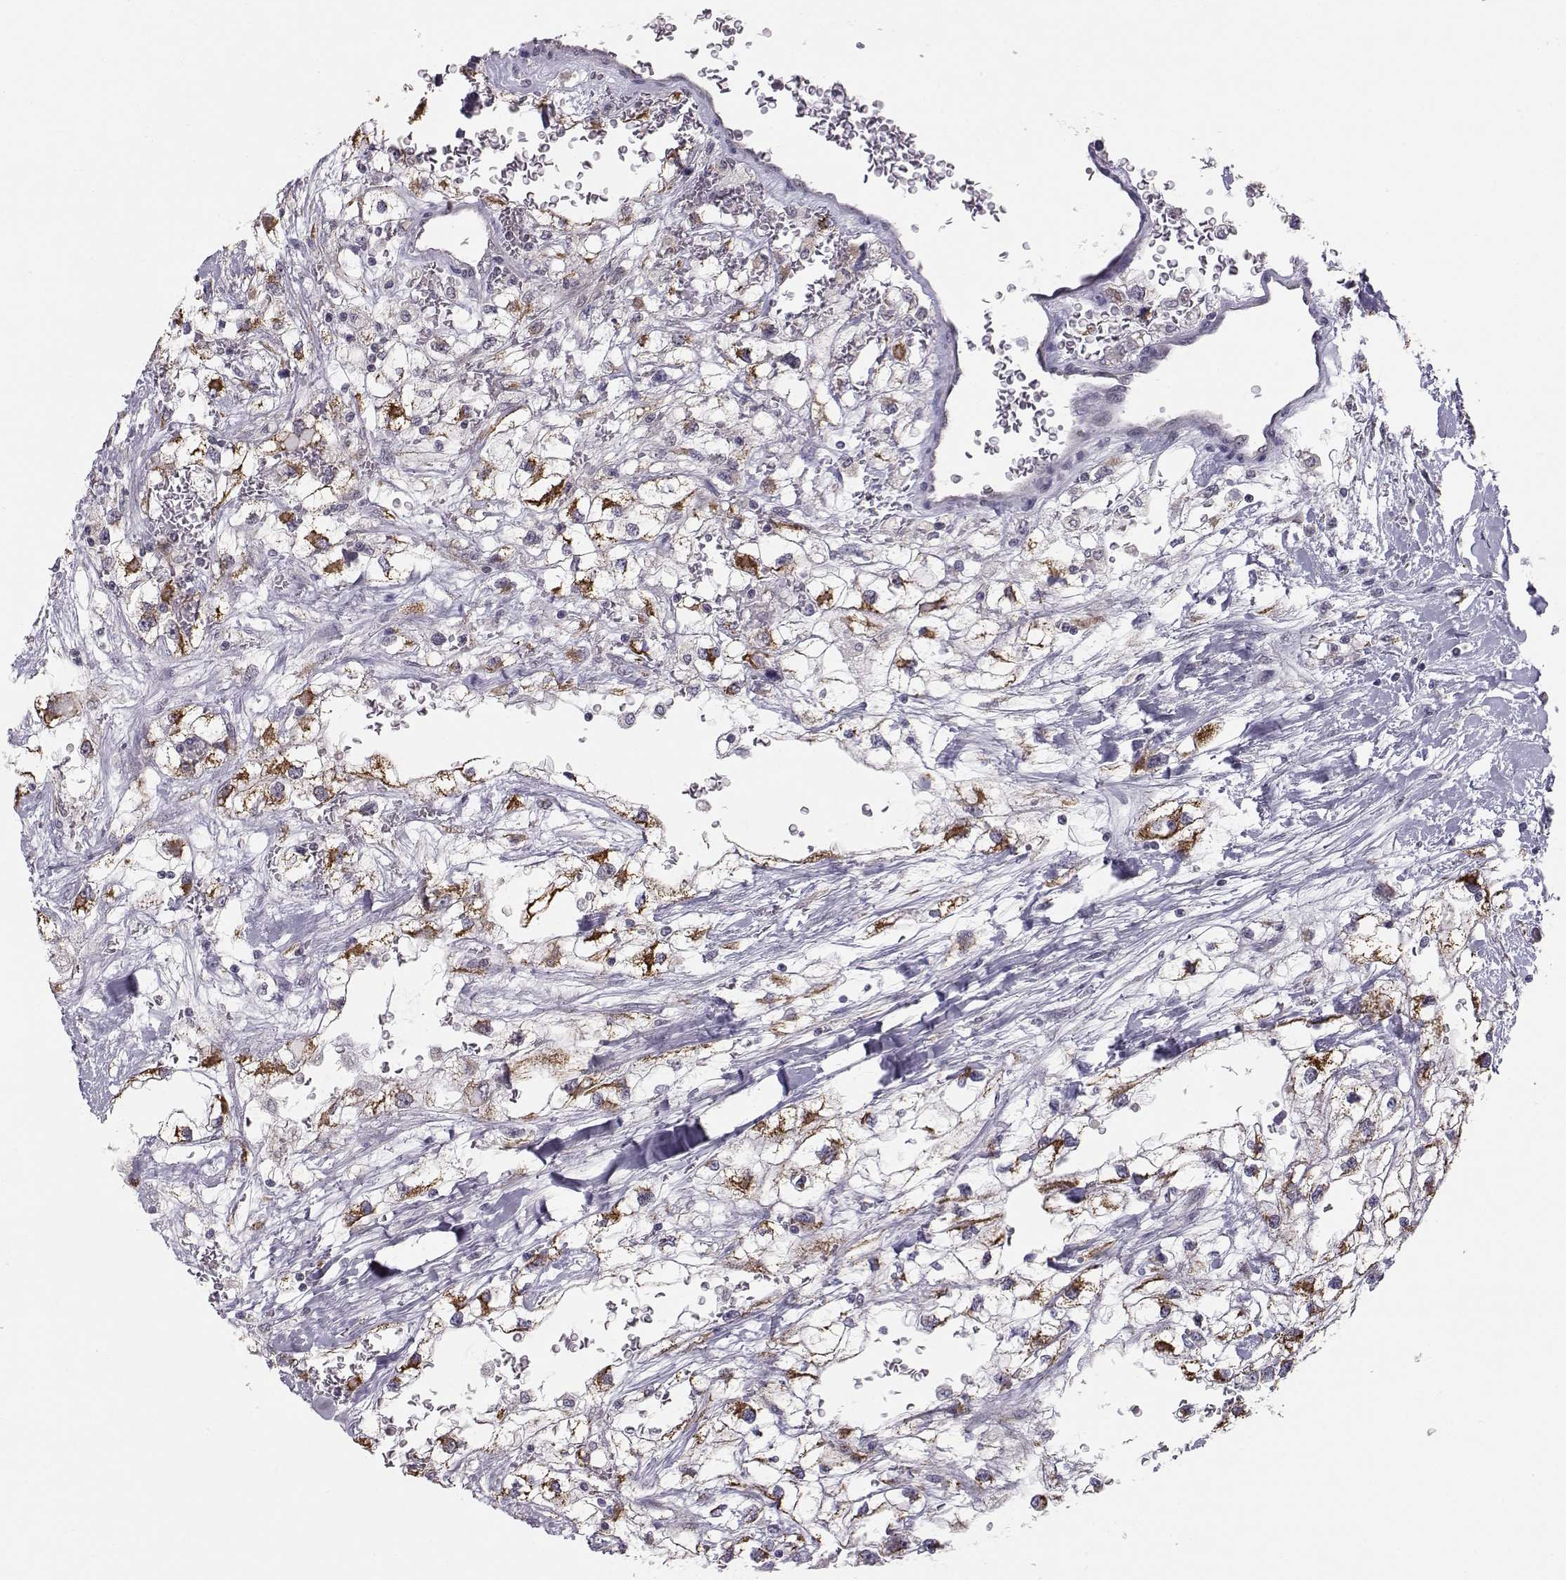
{"staining": {"intensity": "strong", "quantity": "<25%", "location": "cytoplasmic/membranous"}, "tissue": "renal cancer", "cell_type": "Tumor cells", "image_type": "cancer", "snomed": [{"axis": "morphology", "description": "Adenocarcinoma, NOS"}, {"axis": "topography", "description": "Kidney"}], "caption": "Immunohistochemical staining of human renal adenocarcinoma exhibits strong cytoplasmic/membranous protein staining in approximately <25% of tumor cells.", "gene": "KIF13B", "patient": {"sex": "male", "age": 59}}